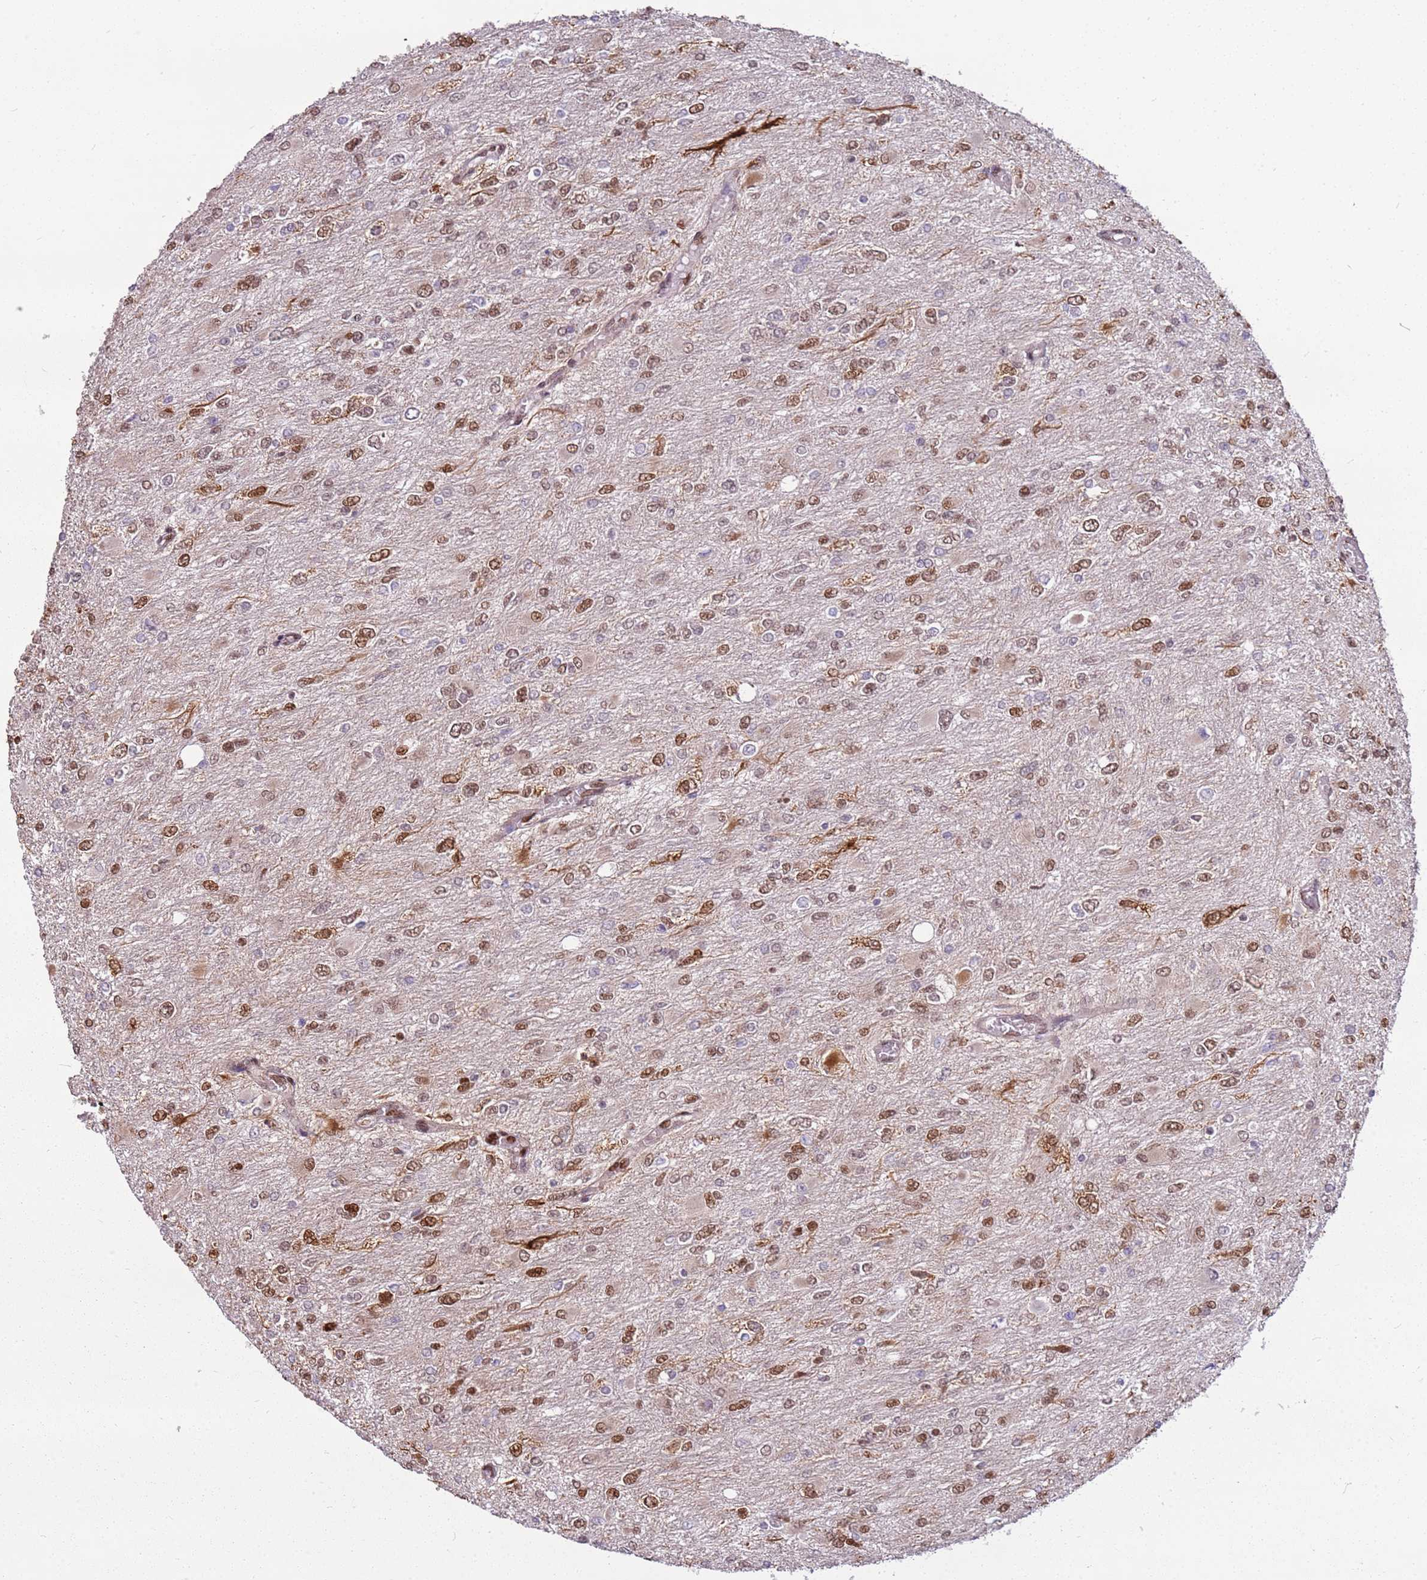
{"staining": {"intensity": "moderate", "quantity": ">75%", "location": "nuclear"}, "tissue": "glioma", "cell_type": "Tumor cells", "image_type": "cancer", "snomed": [{"axis": "morphology", "description": "Glioma, malignant, High grade"}, {"axis": "topography", "description": "Cerebral cortex"}], "caption": "Tumor cells reveal medium levels of moderate nuclear positivity in approximately >75% of cells in human glioma.", "gene": "PCTP", "patient": {"sex": "female", "age": 36}}